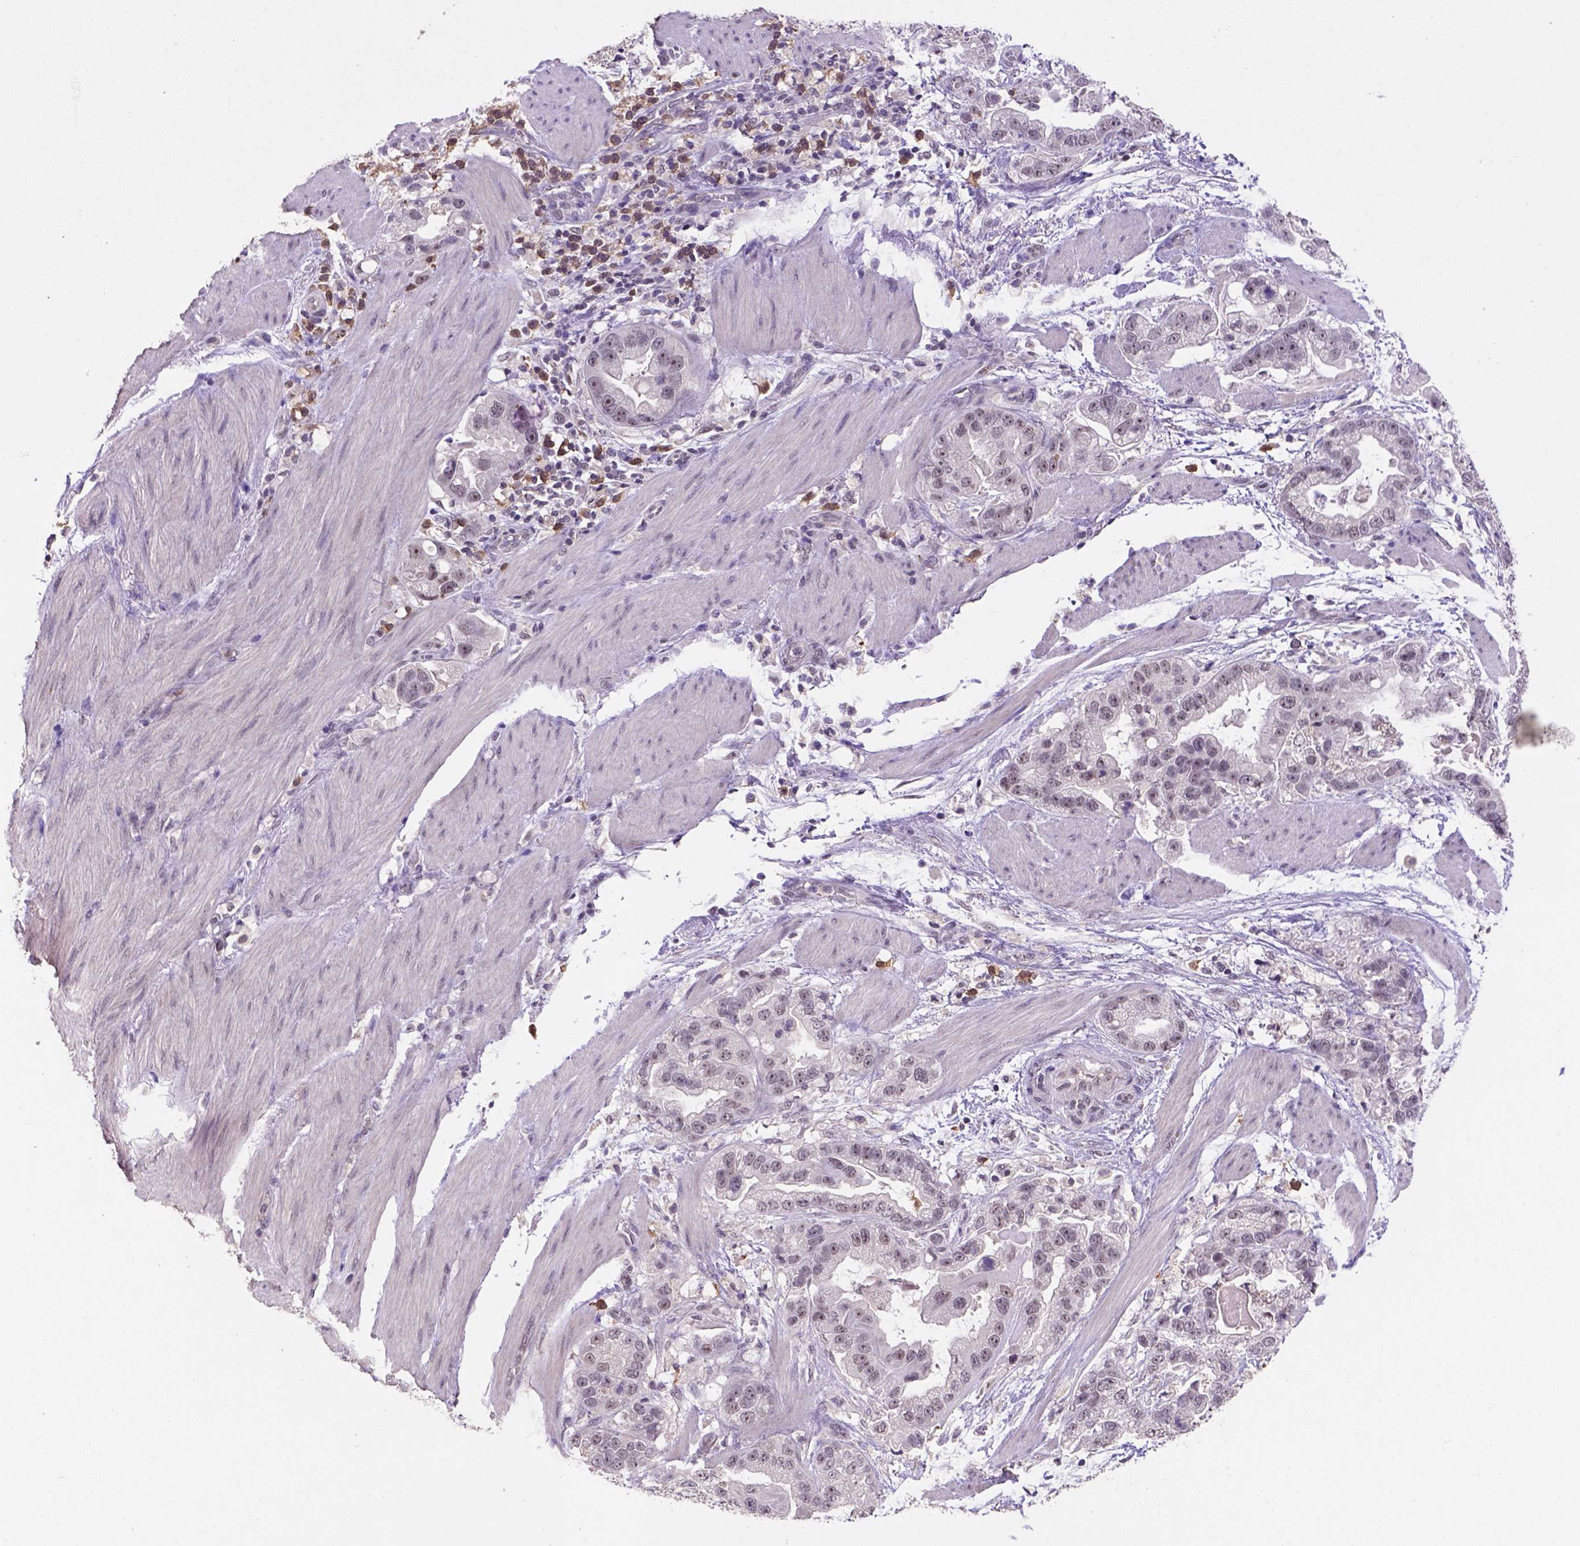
{"staining": {"intensity": "weak", "quantity": "25%-75%", "location": "nuclear"}, "tissue": "stomach cancer", "cell_type": "Tumor cells", "image_type": "cancer", "snomed": [{"axis": "morphology", "description": "Adenocarcinoma, NOS"}, {"axis": "topography", "description": "Stomach"}], "caption": "IHC (DAB (3,3'-diaminobenzidine)) staining of human stomach cancer exhibits weak nuclear protein expression in approximately 25%-75% of tumor cells.", "gene": "SCML4", "patient": {"sex": "male", "age": 59}}